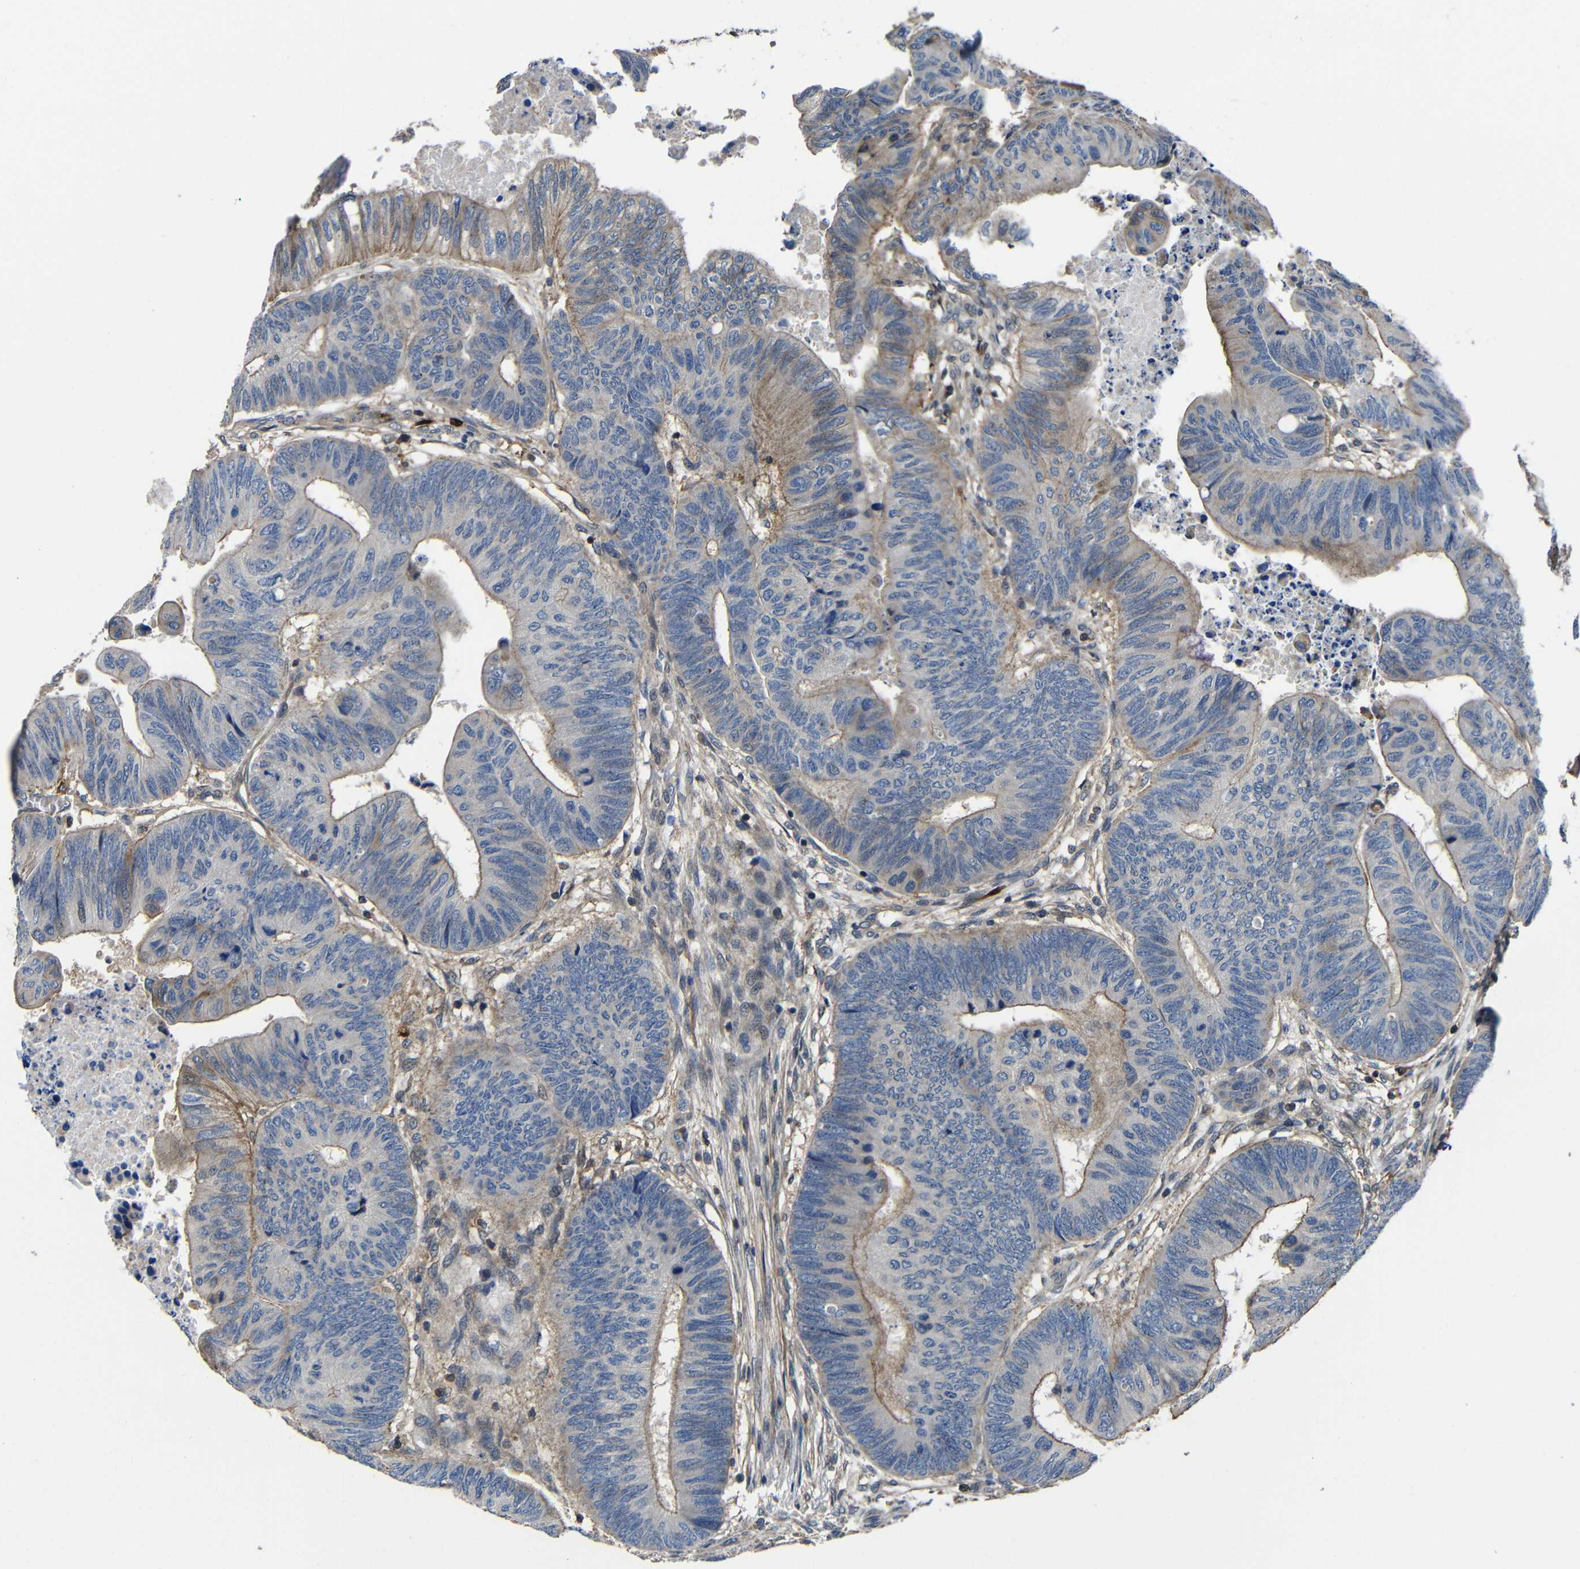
{"staining": {"intensity": "moderate", "quantity": ">75%", "location": "cytoplasmic/membranous"}, "tissue": "colorectal cancer", "cell_type": "Tumor cells", "image_type": "cancer", "snomed": [{"axis": "morphology", "description": "Normal tissue, NOS"}, {"axis": "morphology", "description": "Adenocarcinoma, NOS"}, {"axis": "topography", "description": "Rectum"}, {"axis": "topography", "description": "Peripheral nerve tissue"}], "caption": "Immunohistochemical staining of colorectal adenocarcinoma displays medium levels of moderate cytoplasmic/membranous protein positivity in approximately >75% of tumor cells. The staining is performed using DAB brown chromogen to label protein expression. The nuclei are counter-stained blue using hematoxylin.", "gene": "GDI1", "patient": {"sex": "male", "age": 92}}